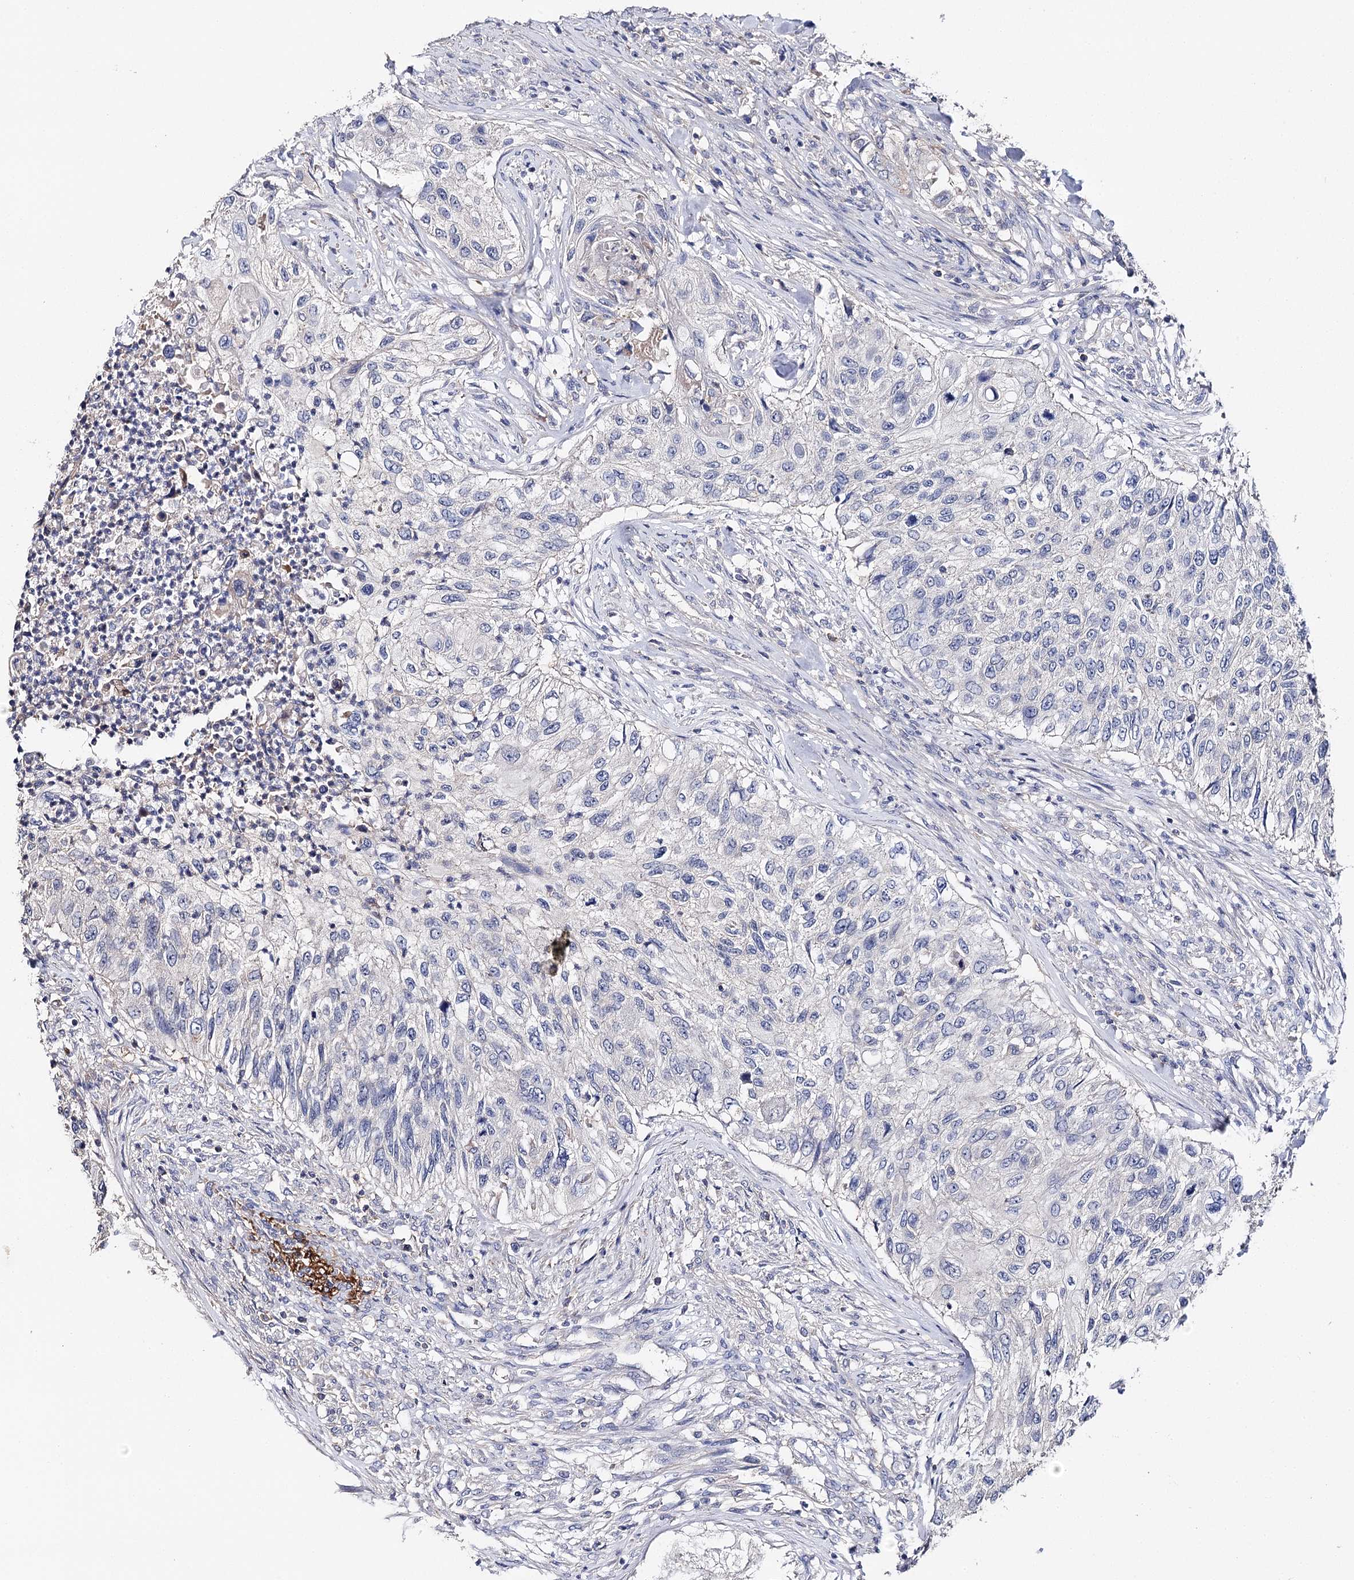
{"staining": {"intensity": "negative", "quantity": "none", "location": "none"}, "tissue": "urothelial cancer", "cell_type": "Tumor cells", "image_type": "cancer", "snomed": [{"axis": "morphology", "description": "Urothelial carcinoma, High grade"}, {"axis": "topography", "description": "Urinary bladder"}], "caption": "Immunohistochemistry (IHC) image of human urothelial cancer stained for a protein (brown), which demonstrates no staining in tumor cells. (Stains: DAB (3,3'-diaminobenzidine) immunohistochemistry with hematoxylin counter stain, Microscopy: brightfield microscopy at high magnification).", "gene": "EPYC", "patient": {"sex": "female", "age": 60}}